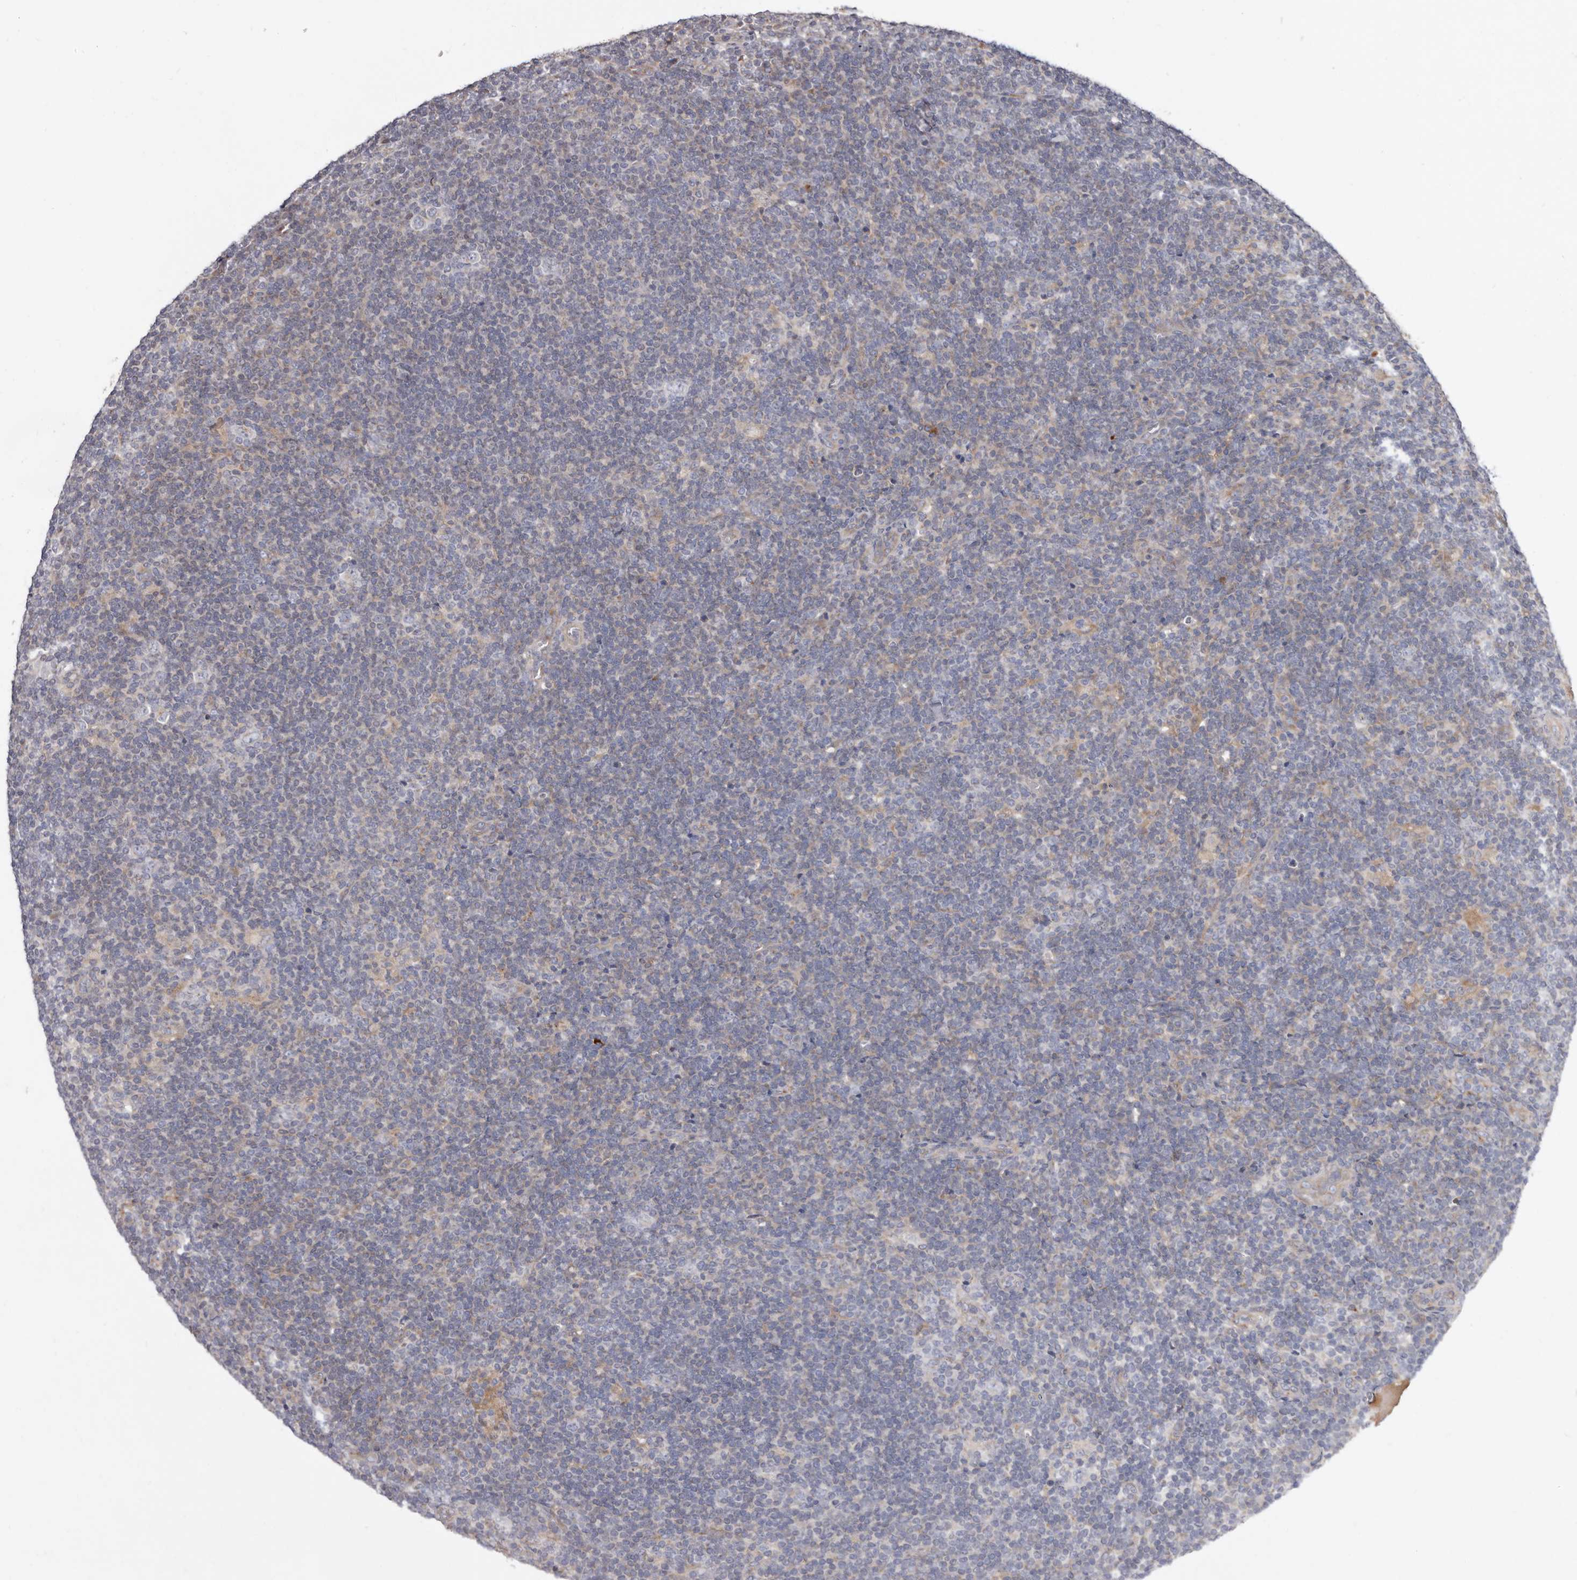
{"staining": {"intensity": "negative", "quantity": "none", "location": "none"}, "tissue": "lymphoma", "cell_type": "Tumor cells", "image_type": "cancer", "snomed": [{"axis": "morphology", "description": "Hodgkin's disease, NOS"}, {"axis": "topography", "description": "Lymph node"}], "caption": "Immunohistochemistry of human Hodgkin's disease reveals no positivity in tumor cells.", "gene": "ASIC5", "patient": {"sex": "female", "age": 57}}